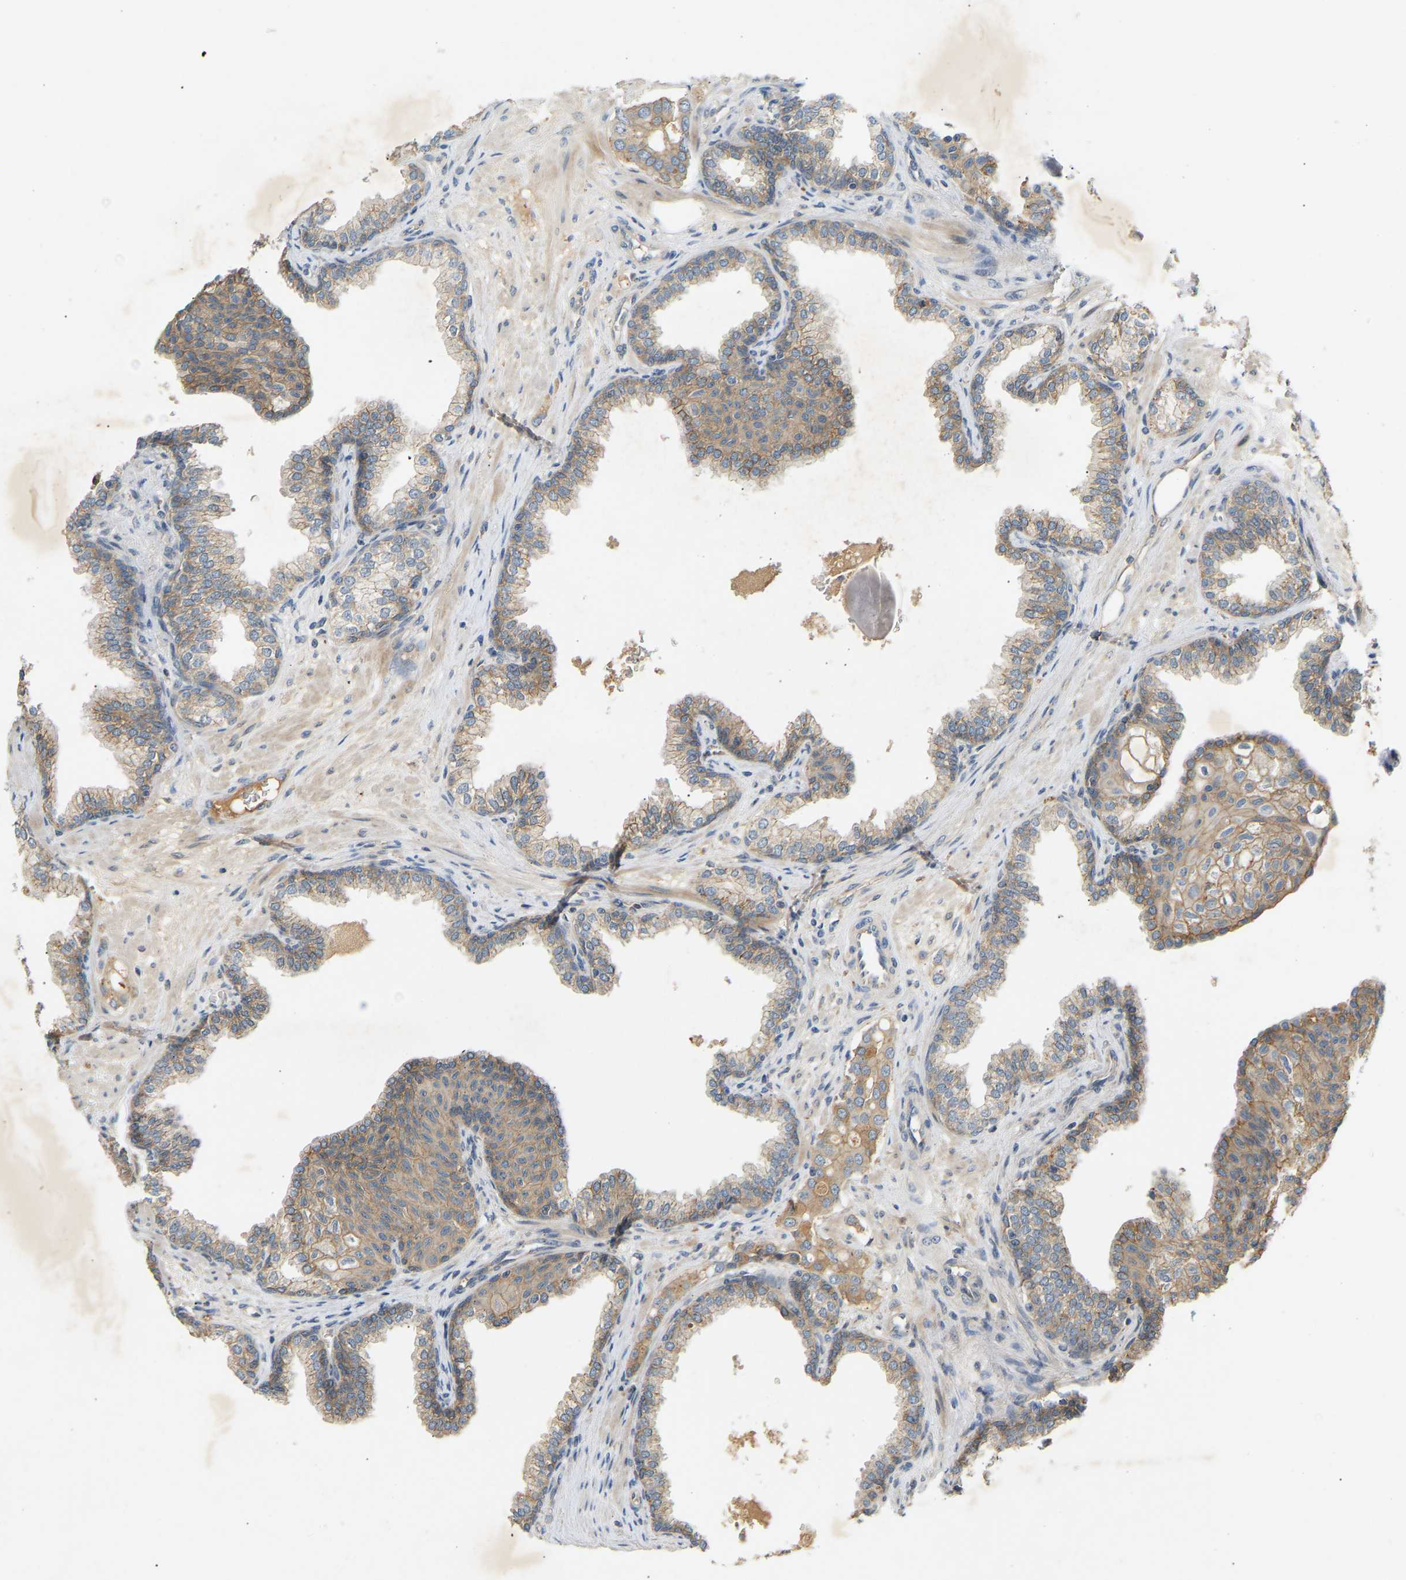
{"staining": {"intensity": "weak", "quantity": ">75%", "location": "cytoplasmic/membranous"}, "tissue": "prostate cancer", "cell_type": "Tumor cells", "image_type": "cancer", "snomed": [{"axis": "morphology", "description": "Adenocarcinoma, High grade"}, {"axis": "topography", "description": "Prostate"}], "caption": "Prostate cancer stained with immunohistochemistry (IHC) shows weak cytoplasmic/membranous expression in about >75% of tumor cells. (Stains: DAB in brown, nuclei in blue, Microscopy: brightfield microscopy at high magnification).", "gene": "PTCD1", "patient": {"sex": "male", "age": 52}}